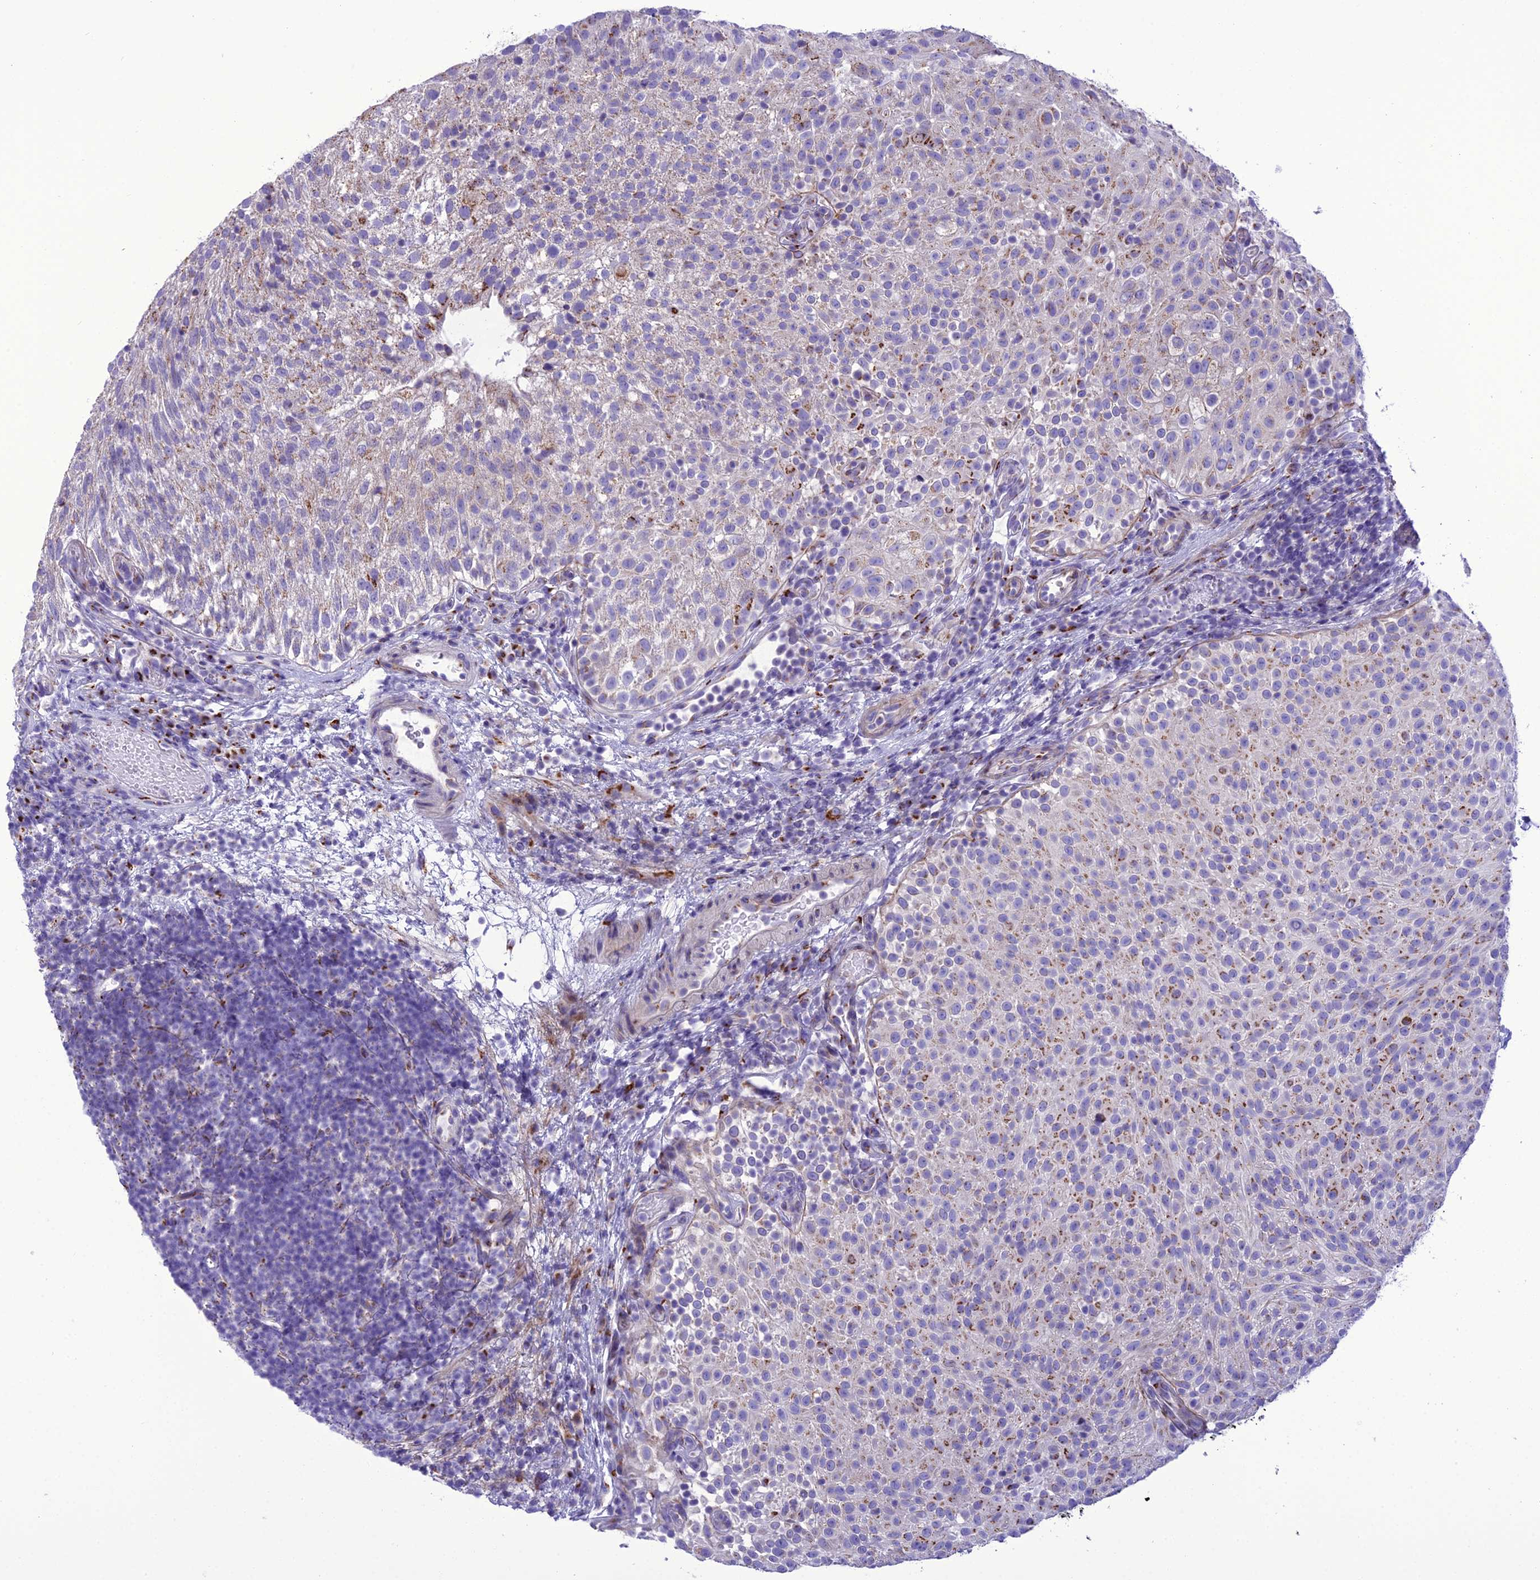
{"staining": {"intensity": "moderate", "quantity": "25%-75%", "location": "cytoplasmic/membranous"}, "tissue": "urothelial cancer", "cell_type": "Tumor cells", "image_type": "cancer", "snomed": [{"axis": "morphology", "description": "Urothelial carcinoma, Low grade"}, {"axis": "topography", "description": "Urinary bladder"}], "caption": "Urothelial carcinoma (low-grade) tissue demonstrates moderate cytoplasmic/membranous staining in about 25%-75% of tumor cells", "gene": "GOLM2", "patient": {"sex": "male", "age": 78}}